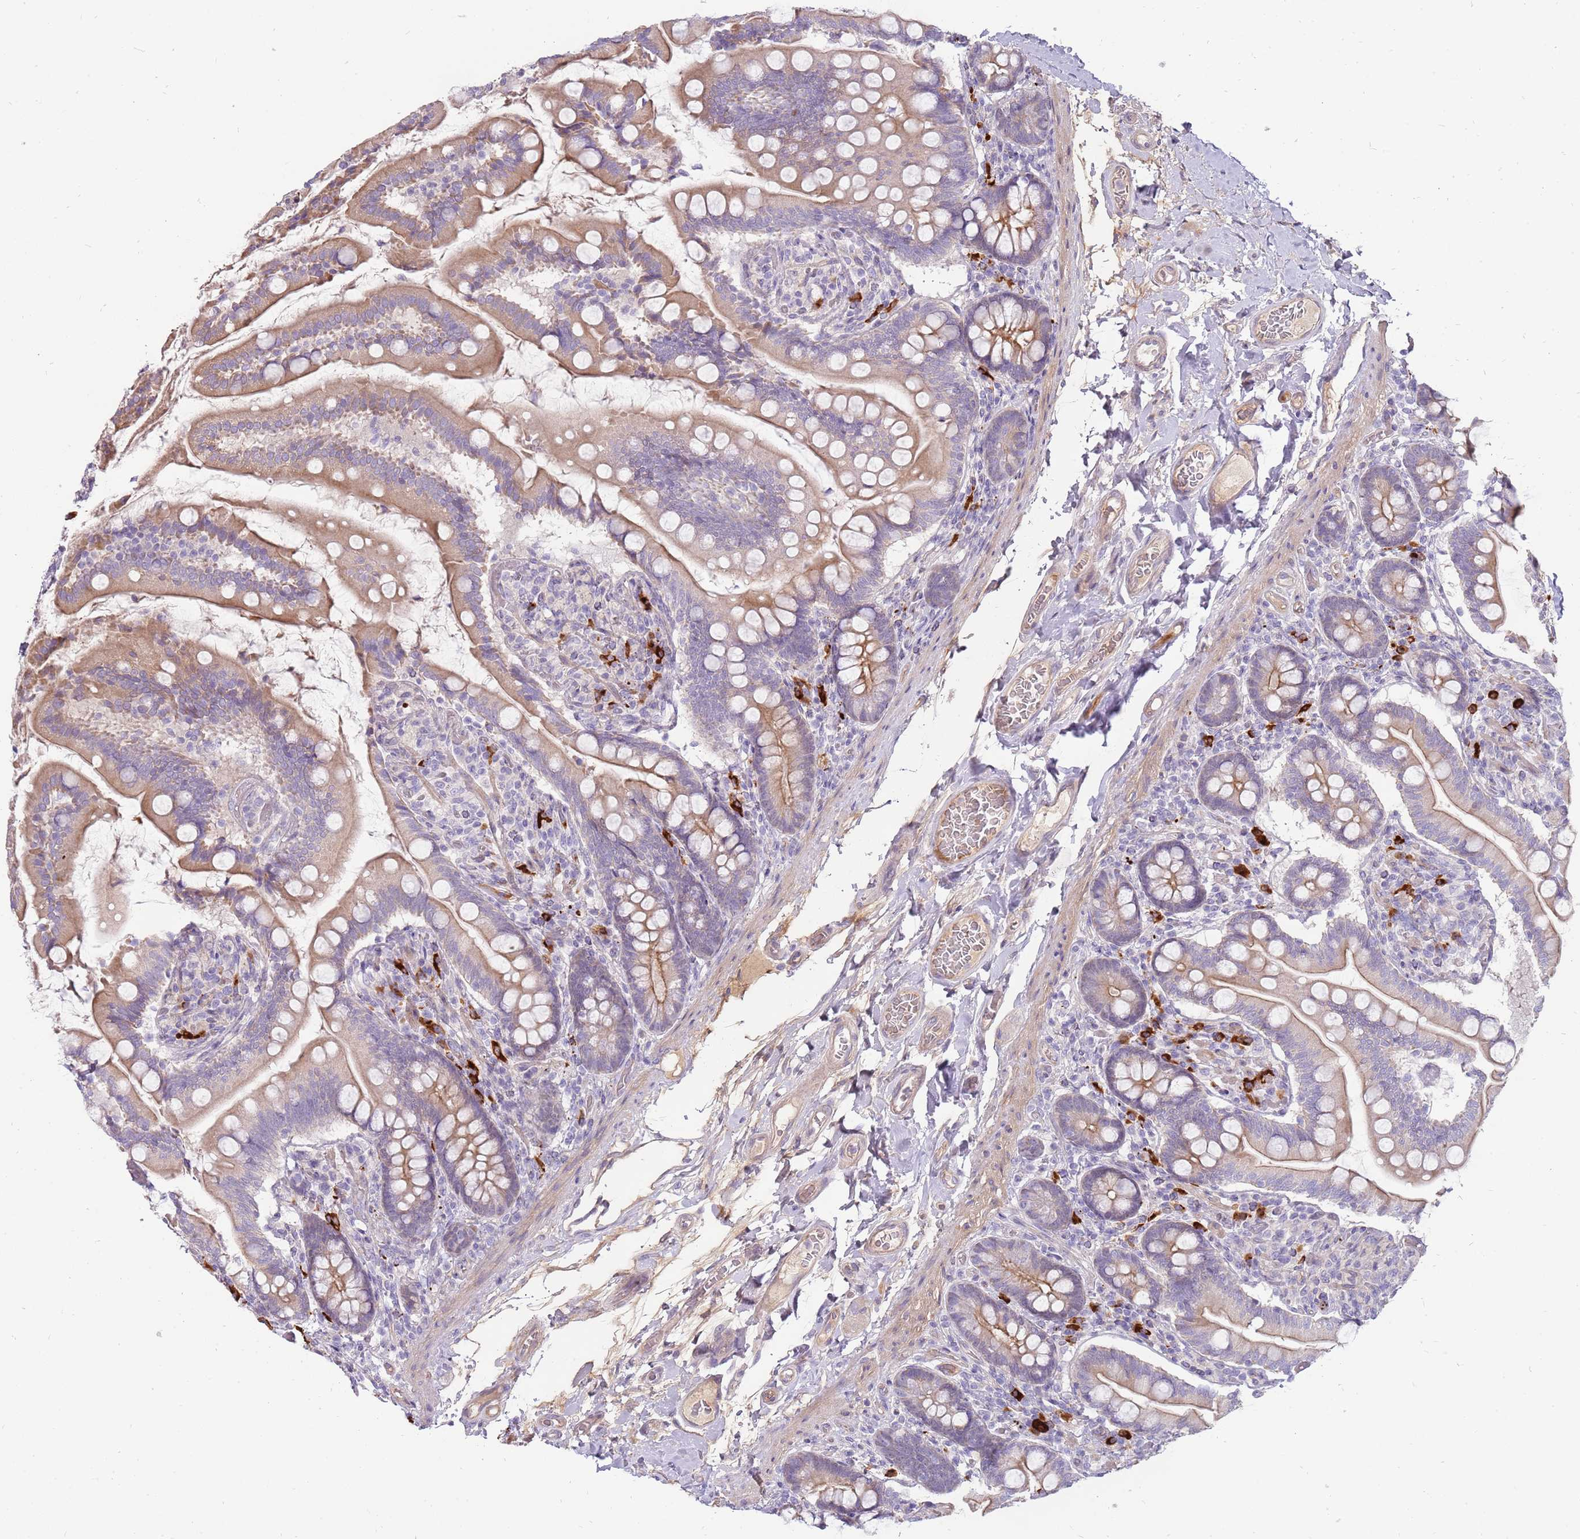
{"staining": {"intensity": "weak", "quantity": "25%-75%", "location": "cytoplasmic/membranous"}, "tissue": "small intestine", "cell_type": "Glandular cells", "image_type": "normal", "snomed": [{"axis": "morphology", "description": "Normal tissue, NOS"}, {"axis": "topography", "description": "Small intestine"}], "caption": "Unremarkable small intestine was stained to show a protein in brown. There is low levels of weak cytoplasmic/membranous expression in about 25%-75% of glandular cells. The protein is stained brown, and the nuclei are stained in blue (DAB (3,3'-diaminobenzidine) IHC with brightfield microscopy, high magnification).", "gene": "MCUB", "patient": {"sex": "female", "age": 64}}